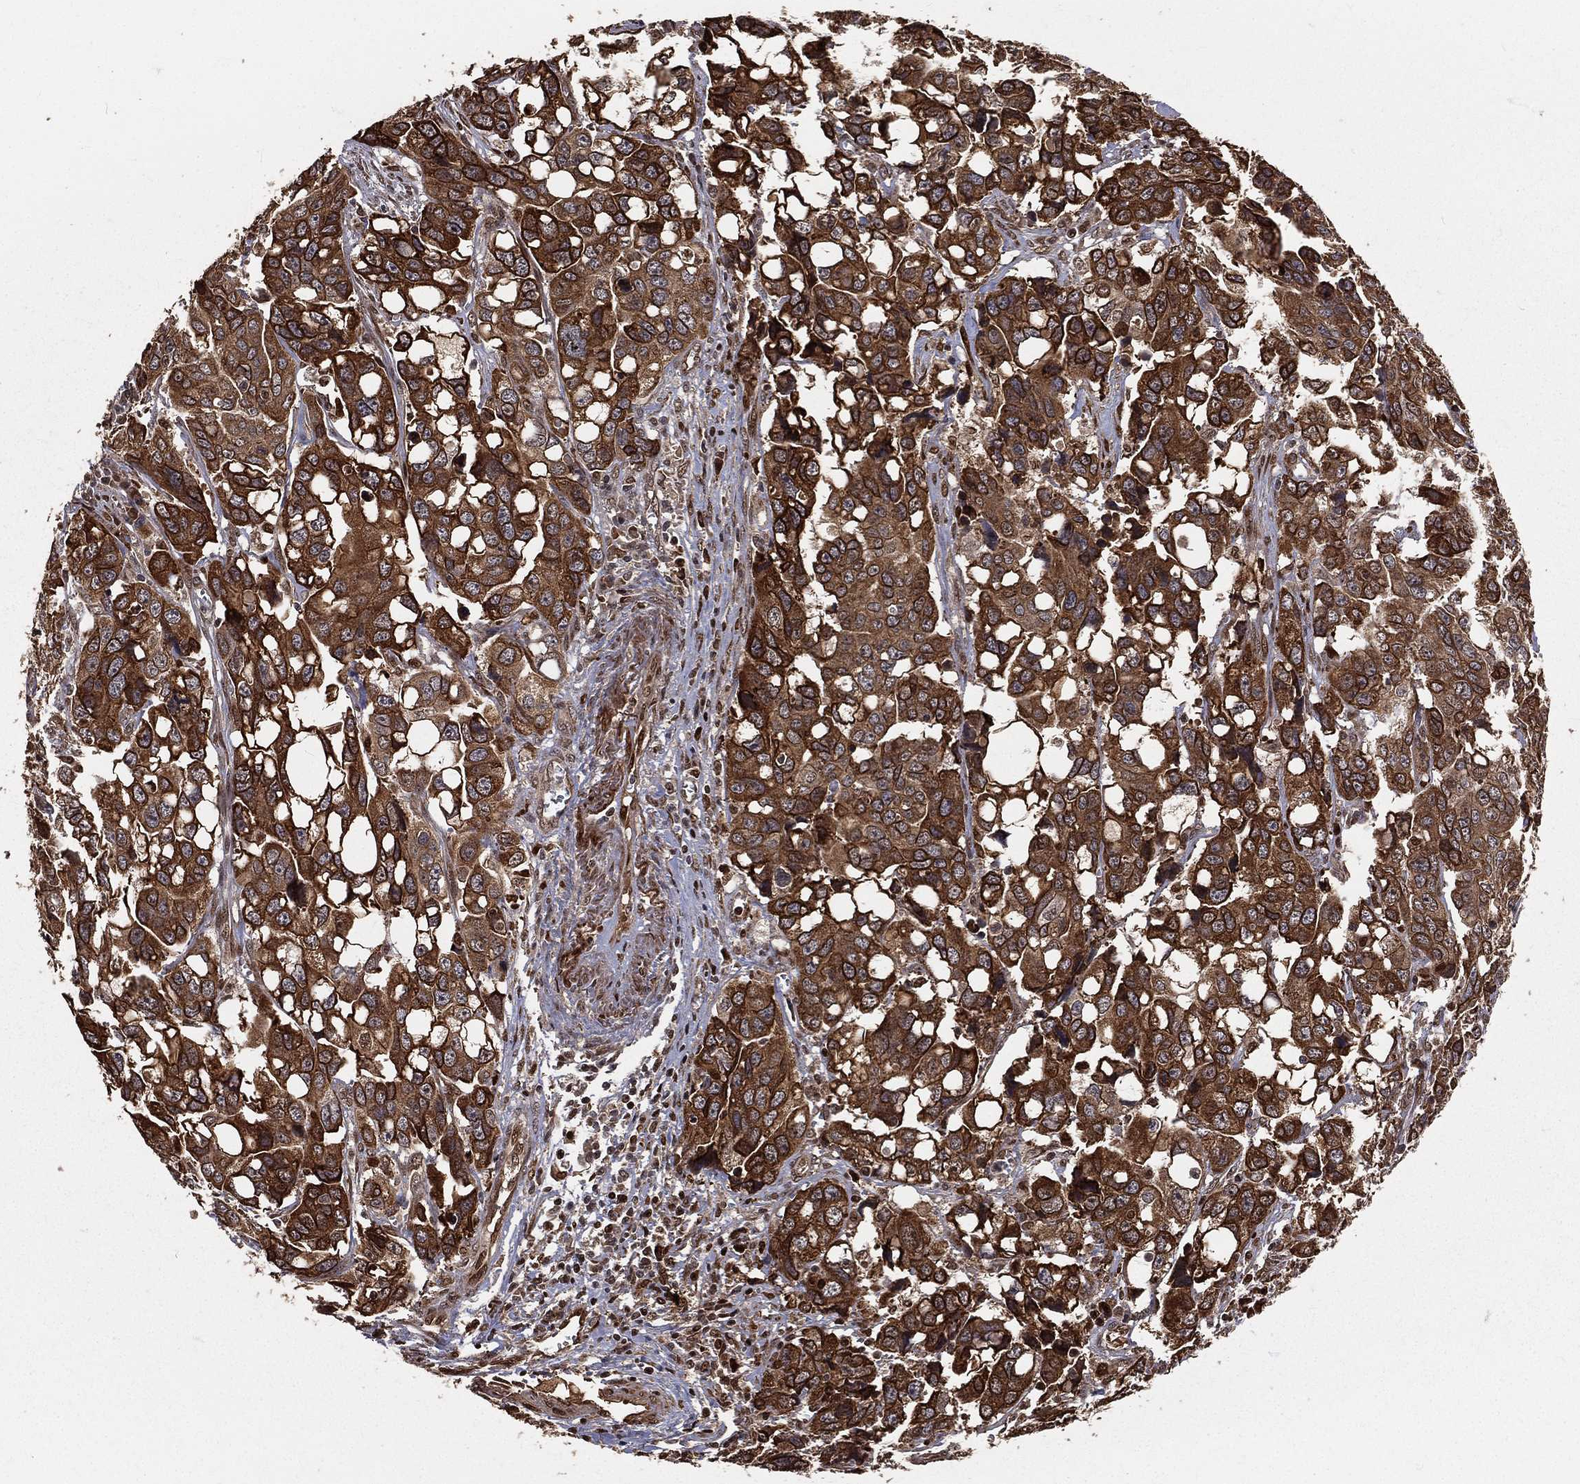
{"staining": {"intensity": "strong", "quantity": ">75%", "location": "cytoplasmic/membranous"}, "tissue": "ovarian cancer", "cell_type": "Tumor cells", "image_type": "cancer", "snomed": [{"axis": "morphology", "description": "Carcinoma, endometroid"}, {"axis": "topography", "description": "Ovary"}], "caption": "The histopathology image exhibits staining of ovarian cancer (endometroid carcinoma), revealing strong cytoplasmic/membranous protein staining (brown color) within tumor cells. (brown staining indicates protein expression, while blue staining denotes nuclei).", "gene": "MAPK1", "patient": {"sex": "female", "age": 78}}